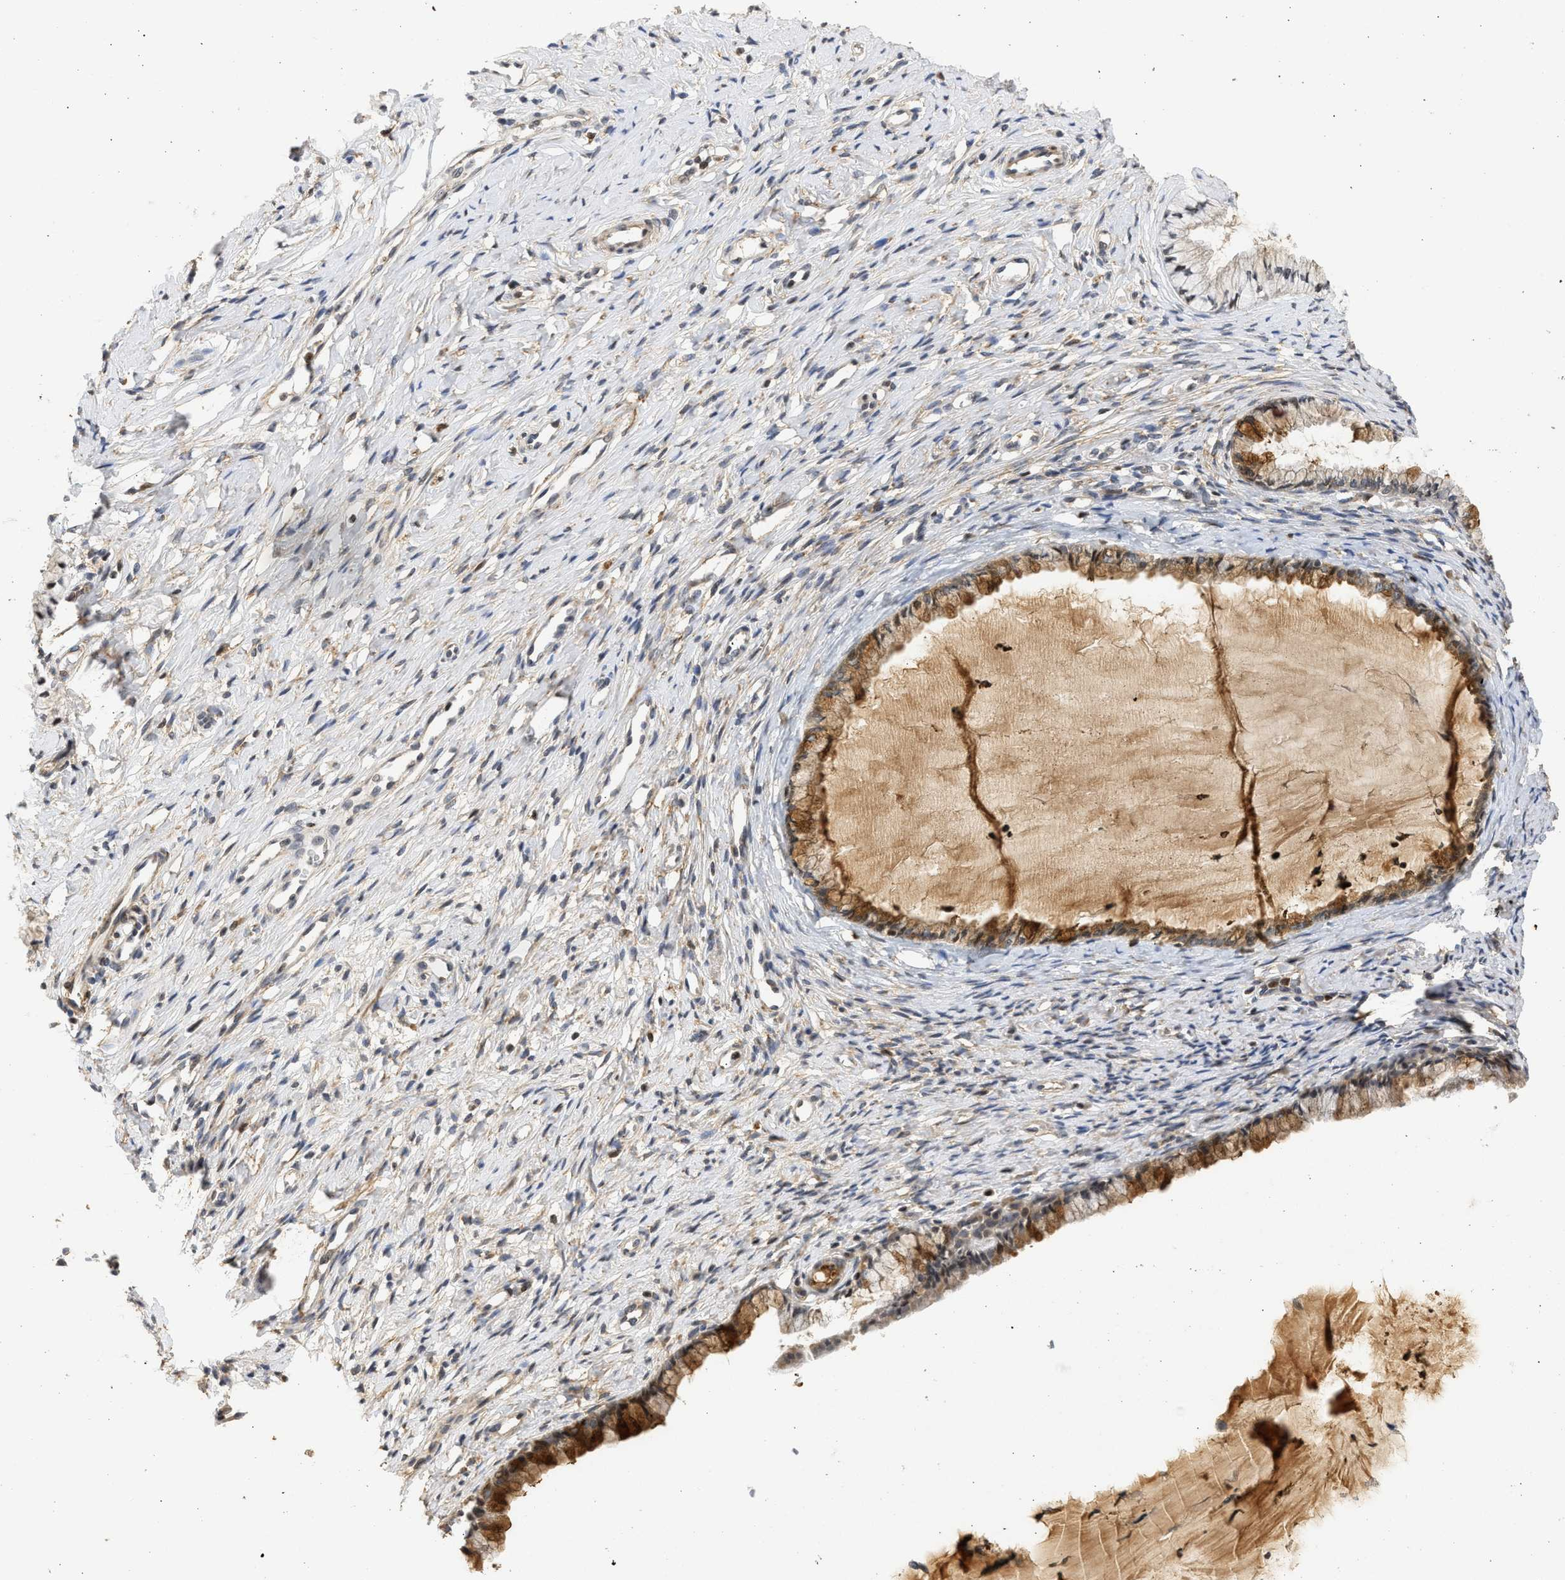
{"staining": {"intensity": "strong", "quantity": ">75%", "location": "cytoplasmic/membranous"}, "tissue": "cervix", "cell_type": "Glandular cells", "image_type": "normal", "snomed": [{"axis": "morphology", "description": "Normal tissue, NOS"}, {"axis": "topography", "description": "Cervix"}], "caption": "Immunohistochemistry (IHC) (DAB) staining of unremarkable cervix shows strong cytoplasmic/membranous protein expression in about >75% of glandular cells.", "gene": "ENSG00000142539", "patient": {"sex": "female", "age": 77}}